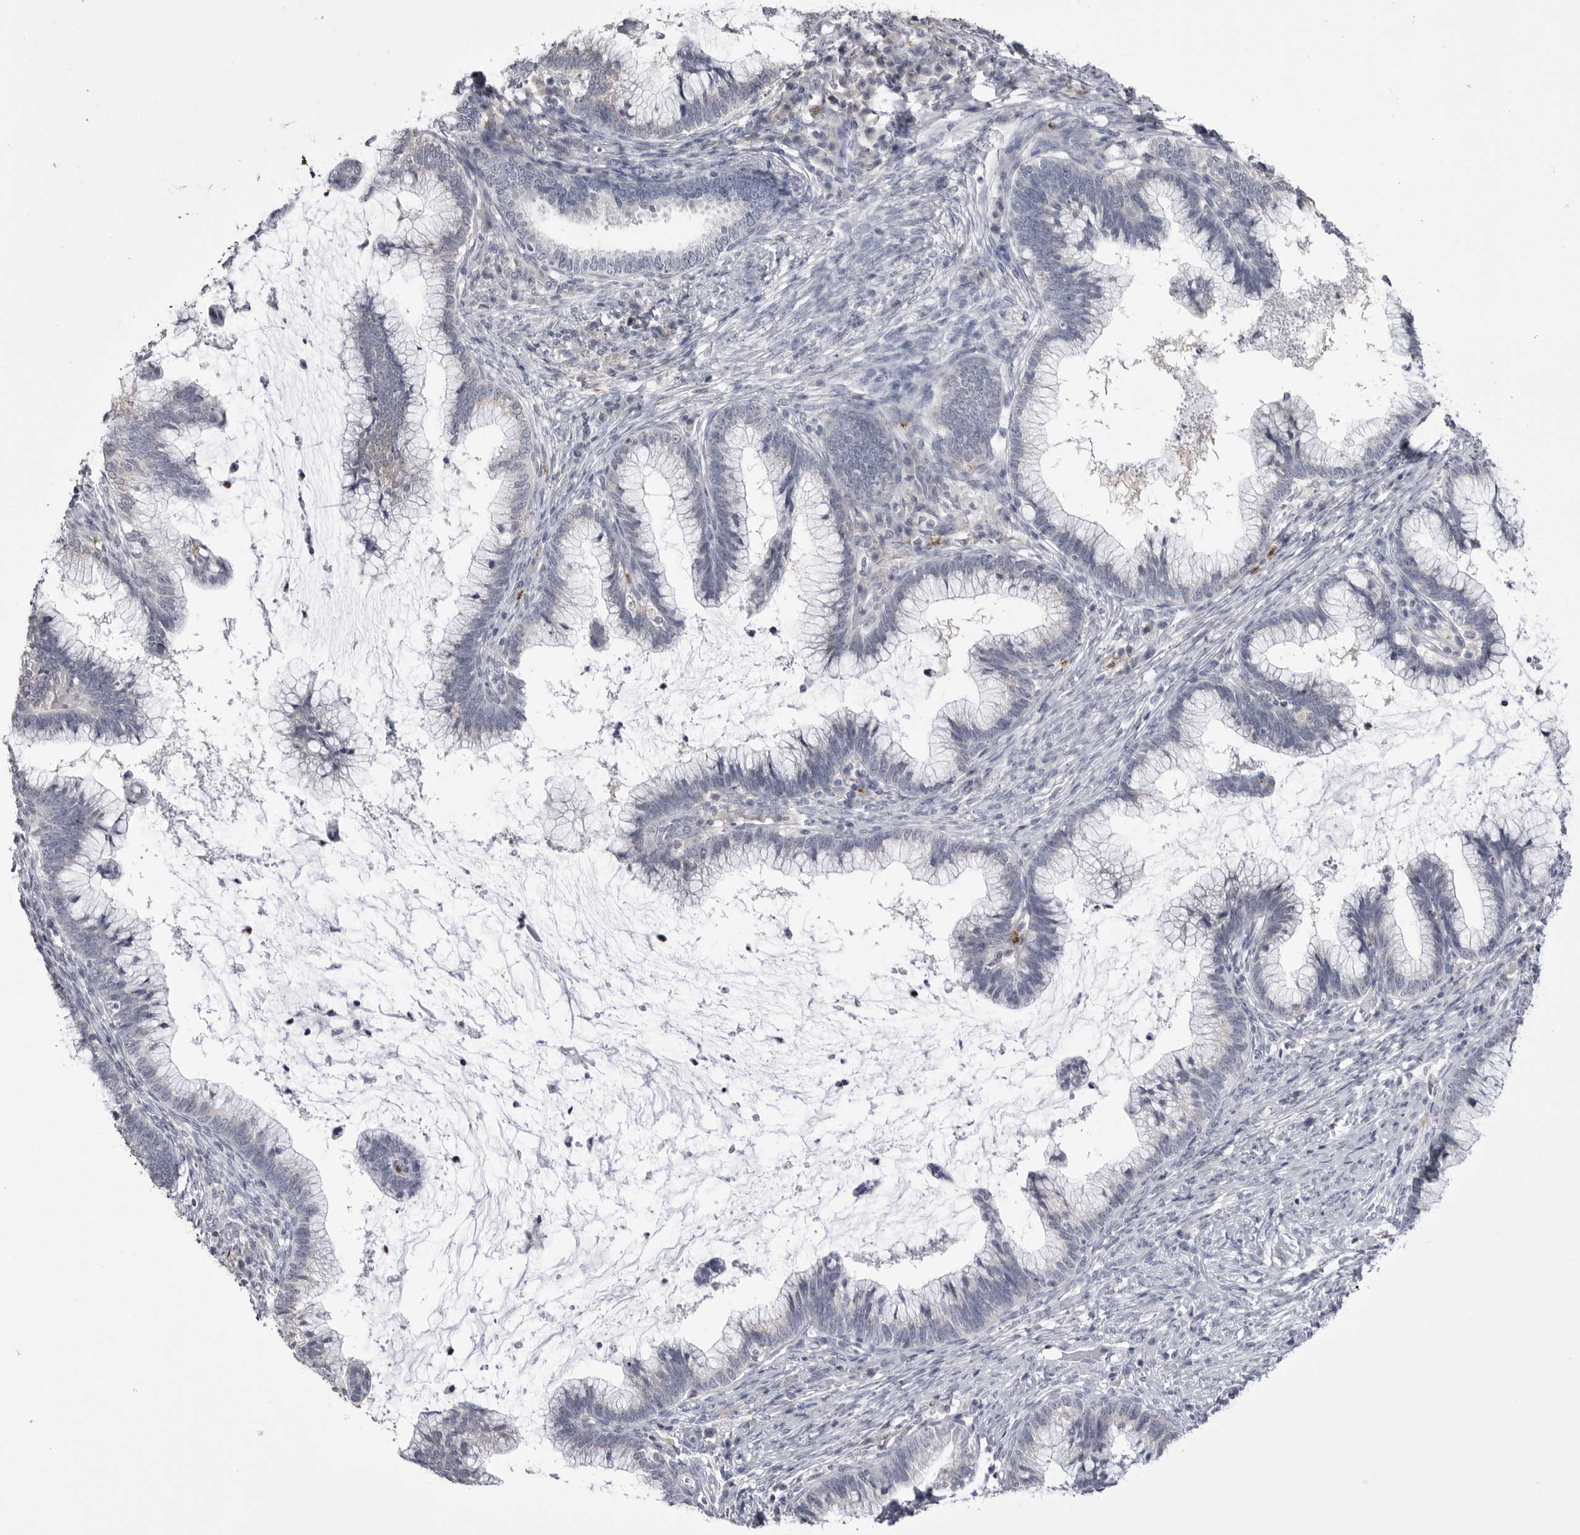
{"staining": {"intensity": "negative", "quantity": "none", "location": "none"}, "tissue": "cervical cancer", "cell_type": "Tumor cells", "image_type": "cancer", "snomed": [{"axis": "morphology", "description": "Adenocarcinoma, NOS"}, {"axis": "topography", "description": "Cervix"}], "caption": "DAB (3,3'-diaminobenzidine) immunohistochemical staining of adenocarcinoma (cervical) demonstrates no significant staining in tumor cells.", "gene": "STAP2", "patient": {"sex": "female", "age": 36}}